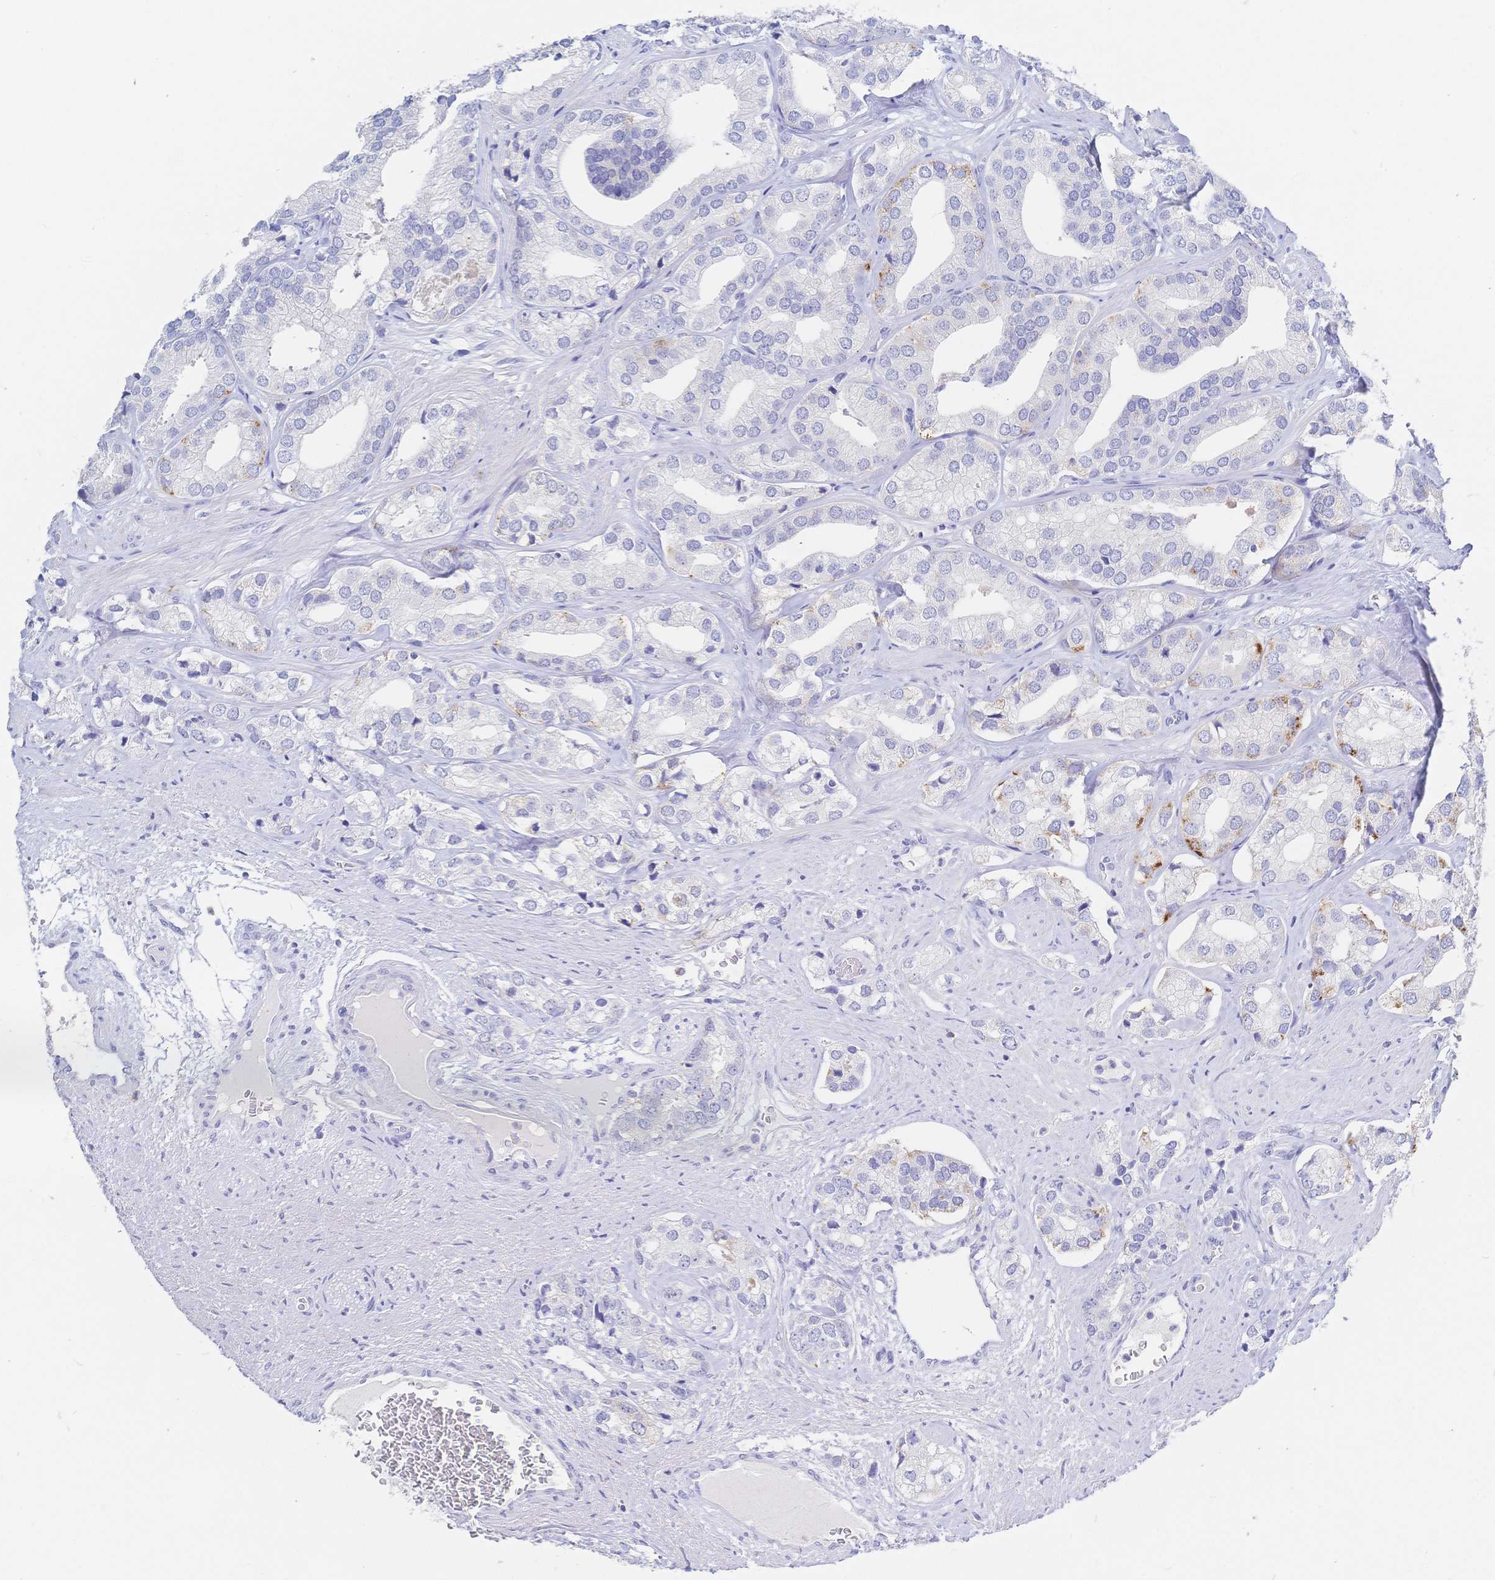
{"staining": {"intensity": "moderate", "quantity": "<25%", "location": "cytoplasmic/membranous"}, "tissue": "prostate cancer", "cell_type": "Tumor cells", "image_type": "cancer", "snomed": [{"axis": "morphology", "description": "Adenocarcinoma, High grade"}, {"axis": "topography", "description": "Prostate"}], "caption": "There is low levels of moderate cytoplasmic/membranous positivity in tumor cells of prostate adenocarcinoma (high-grade), as demonstrated by immunohistochemical staining (brown color).", "gene": "RRM1", "patient": {"sex": "male", "age": 58}}